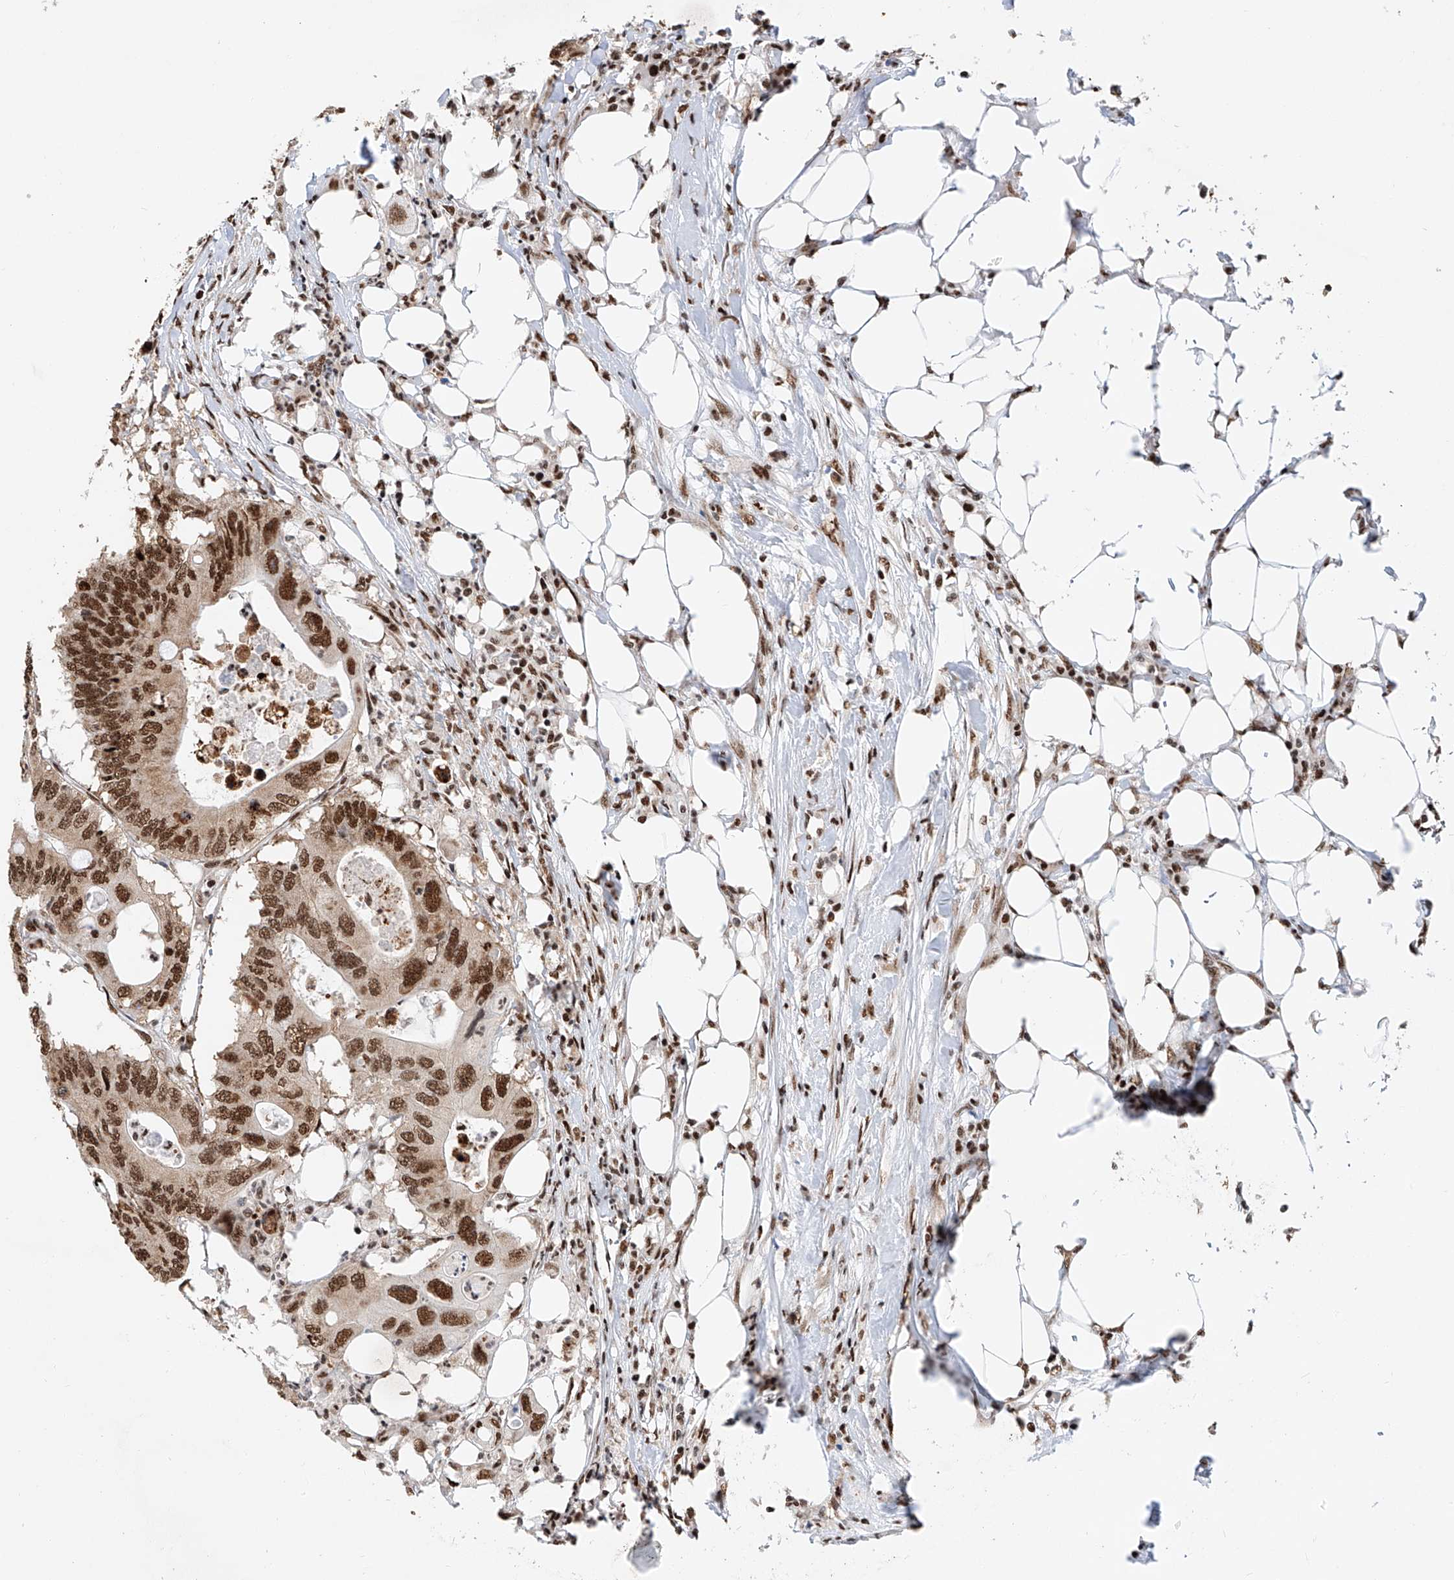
{"staining": {"intensity": "strong", "quantity": ">75%", "location": "nuclear"}, "tissue": "colorectal cancer", "cell_type": "Tumor cells", "image_type": "cancer", "snomed": [{"axis": "morphology", "description": "Adenocarcinoma, NOS"}, {"axis": "topography", "description": "Colon"}], "caption": "A high-resolution photomicrograph shows IHC staining of colorectal cancer (adenocarcinoma), which shows strong nuclear expression in approximately >75% of tumor cells.", "gene": "SRSF6", "patient": {"sex": "male", "age": 71}}